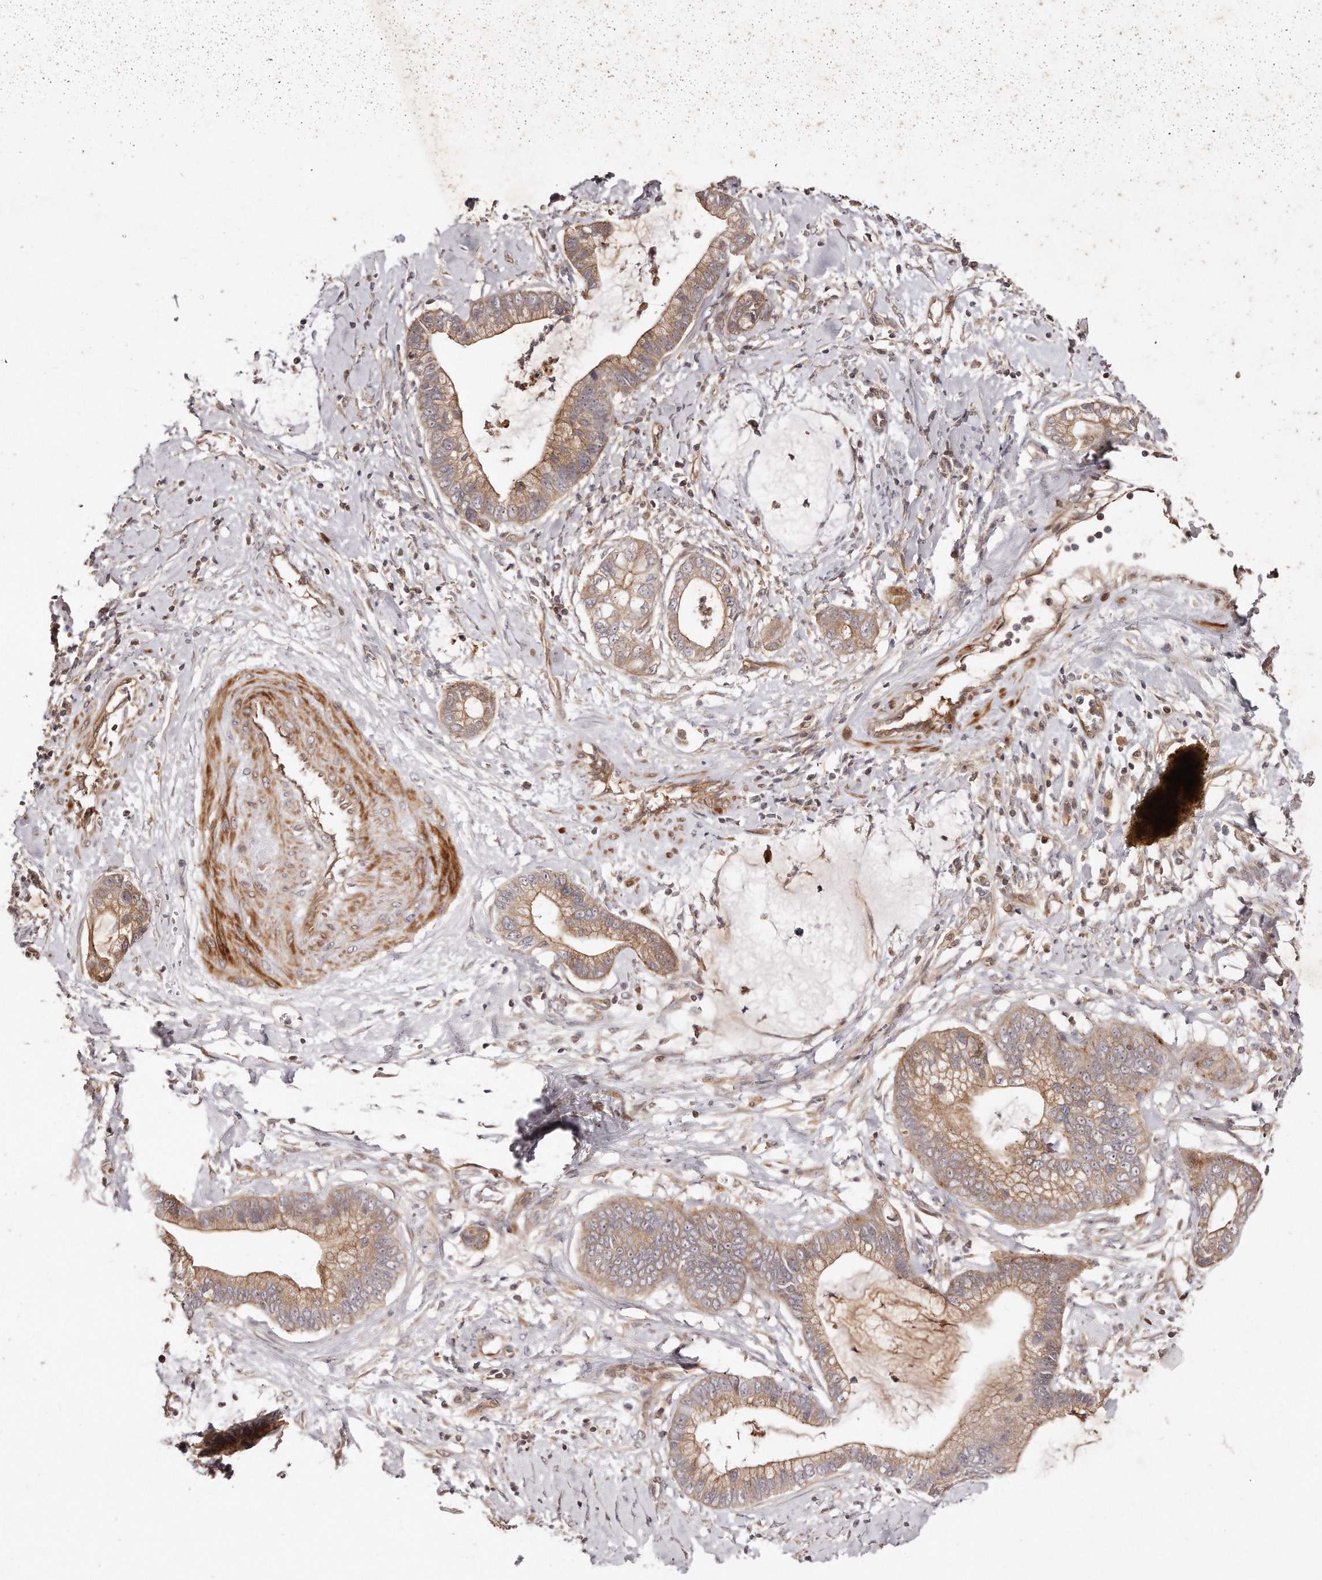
{"staining": {"intensity": "moderate", "quantity": ">75%", "location": "cytoplasmic/membranous"}, "tissue": "cervical cancer", "cell_type": "Tumor cells", "image_type": "cancer", "snomed": [{"axis": "morphology", "description": "Adenocarcinoma, NOS"}, {"axis": "topography", "description": "Cervix"}], "caption": "Immunohistochemical staining of cervical cancer exhibits medium levels of moderate cytoplasmic/membranous protein staining in about >75% of tumor cells. The protein is stained brown, and the nuclei are stained in blue (DAB (3,3'-diaminobenzidine) IHC with brightfield microscopy, high magnification).", "gene": "GBP4", "patient": {"sex": "female", "age": 44}}